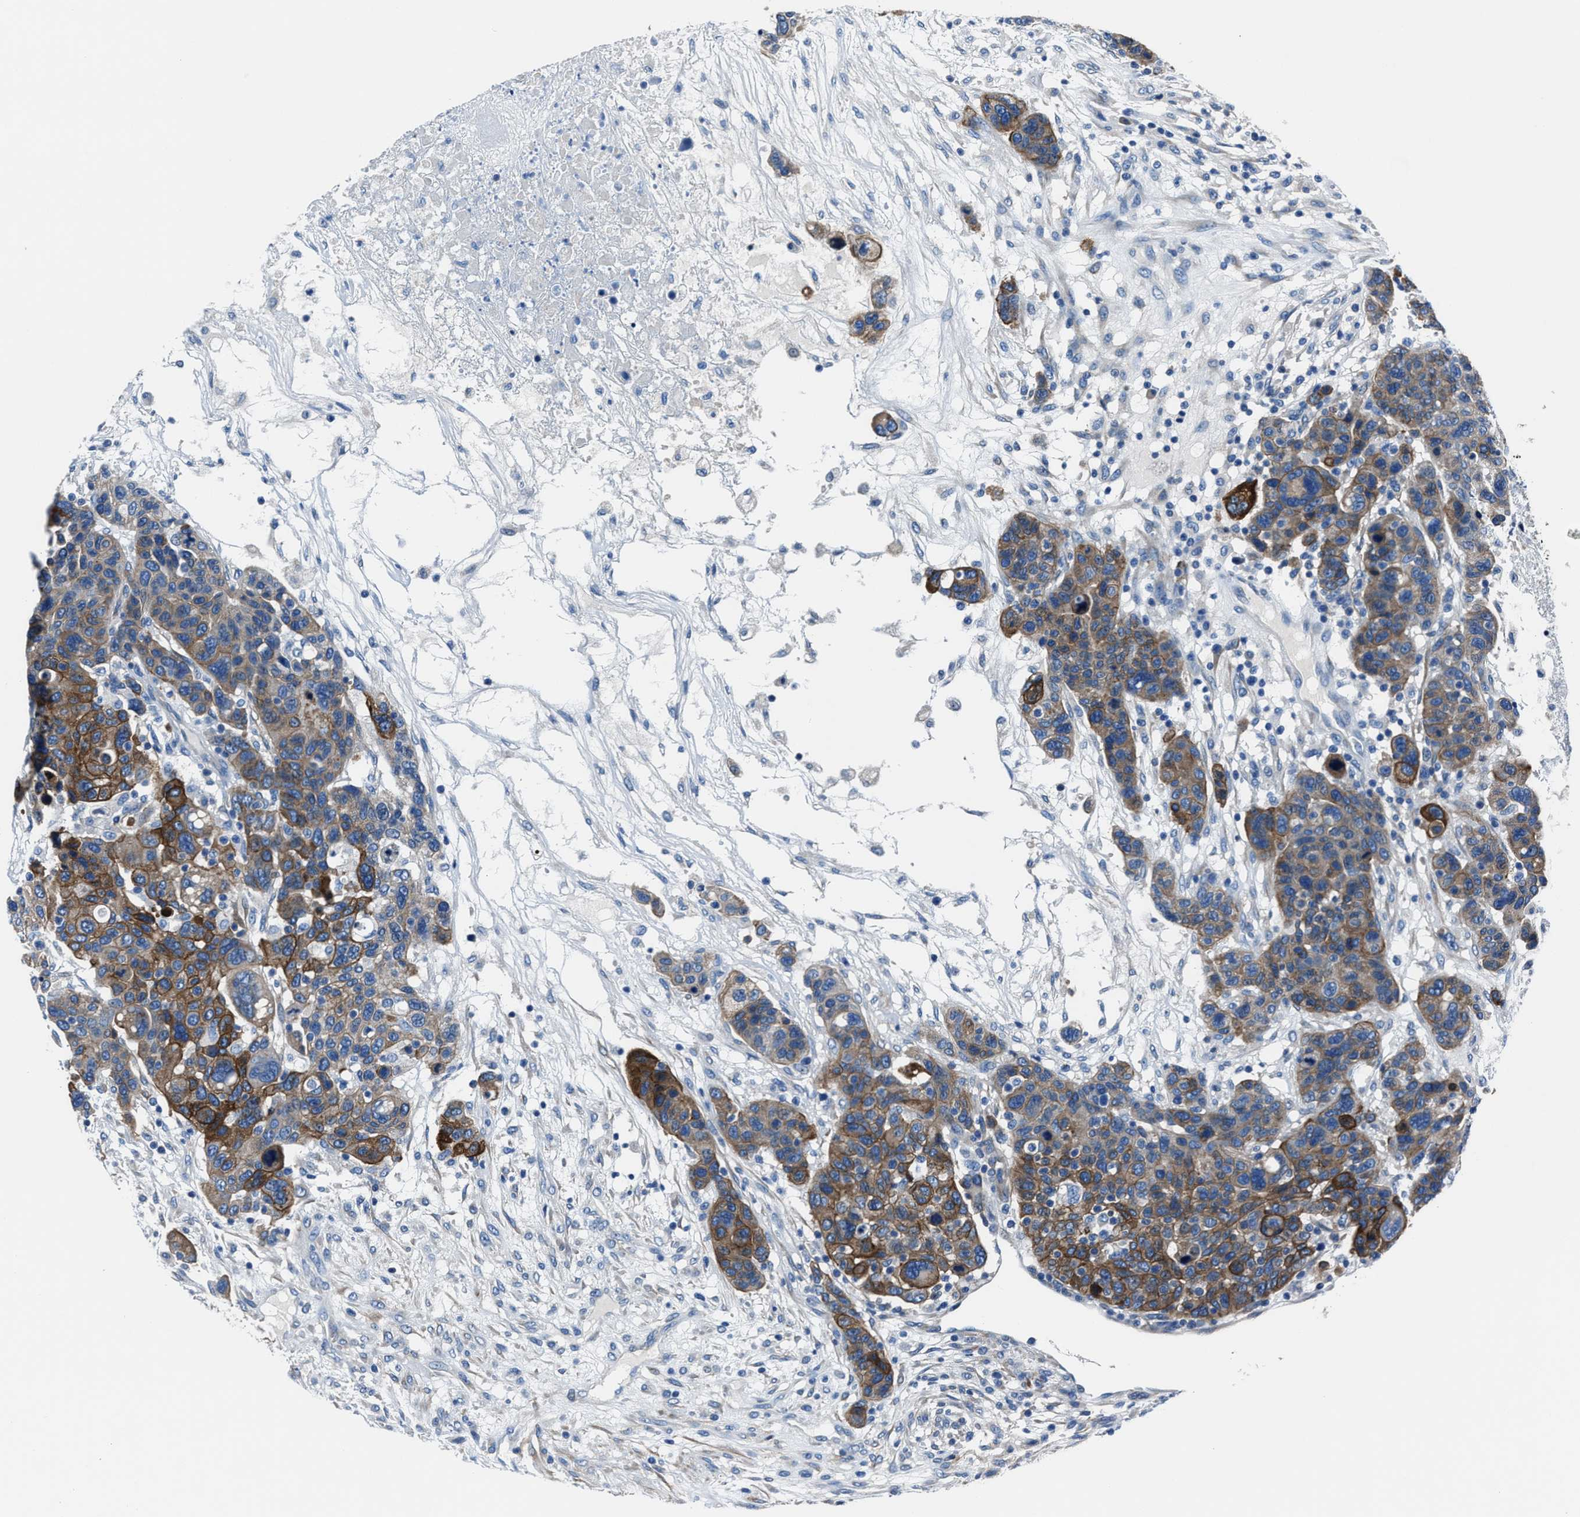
{"staining": {"intensity": "moderate", "quantity": ">75%", "location": "cytoplasmic/membranous"}, "tissue": "breast cancer", "cell_type": "Tumor cells", "image_type": "cancer", "snomed": [{"axis": "morphology", "description": "Duct carcinoma"}, {"axis": "topography", "description": "Breast"}], "caption": "Immunohistochemistry (IHC) photomicrograph of human breast cancer (infiltrating ductal carcinoma) stained for a protein (brown), which reveals medium levels of moderate cytoplasmic/membranous positivity in about >75% of tumor cells.", "gene": "LMO7", "patient": {"sex": "female", "age": 37}}